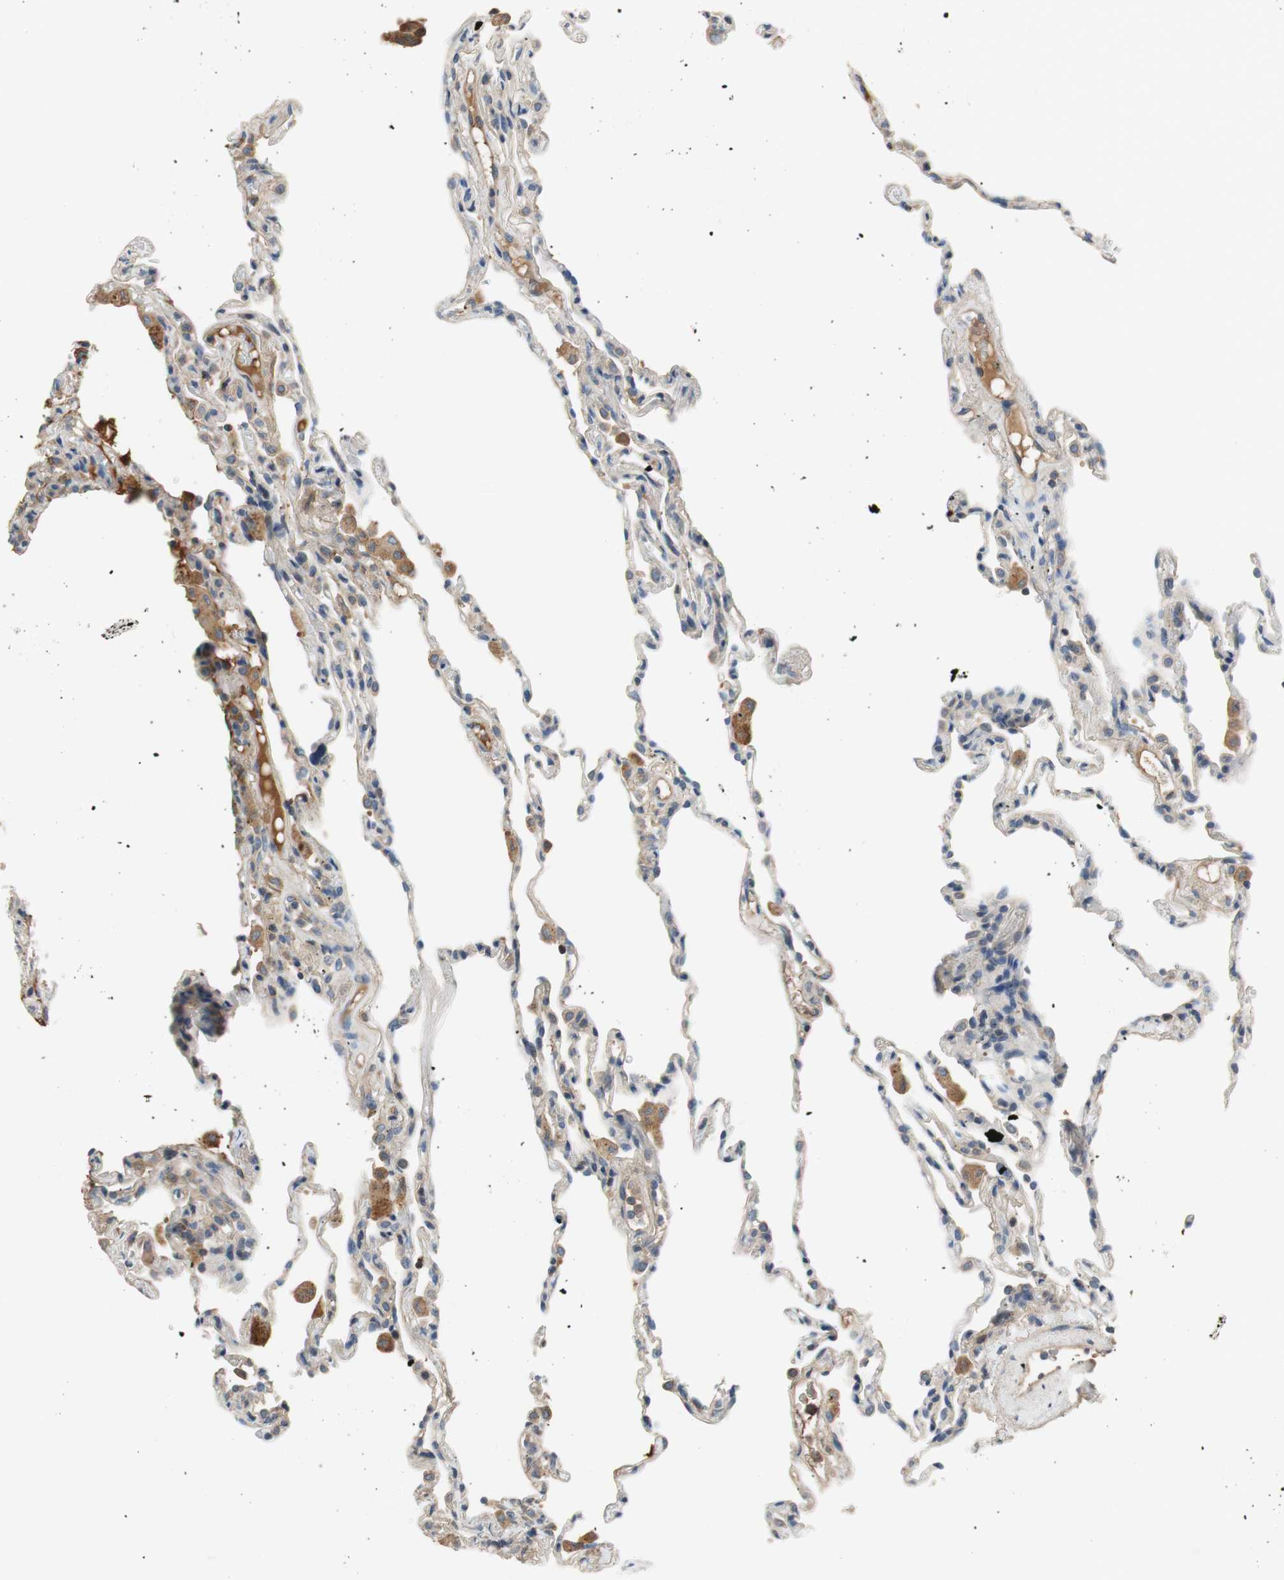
{"staining": {"intensity": "weak", "quantity": "<25%", "location": "cytoplasmic/membranous"}, "tissue": "lung", "cell_type": "Alveolar cells", "image_type": "normal", "snomed": [{"axis": "morphology", "description": "Normal tissue, NOS"}, {"axis": "topography", "description": "Lung"}], "caption": "High magnification brightfield microscopy of benign lung stained with DAB (brown) and counterstained with hematoxylin (blue): alveolar cells show no significant expression. (DAB IHC visualized using brightfield microscopy, high magnification).", "gene": "C4A", "patient": {"sex": "male", "age": 59}}